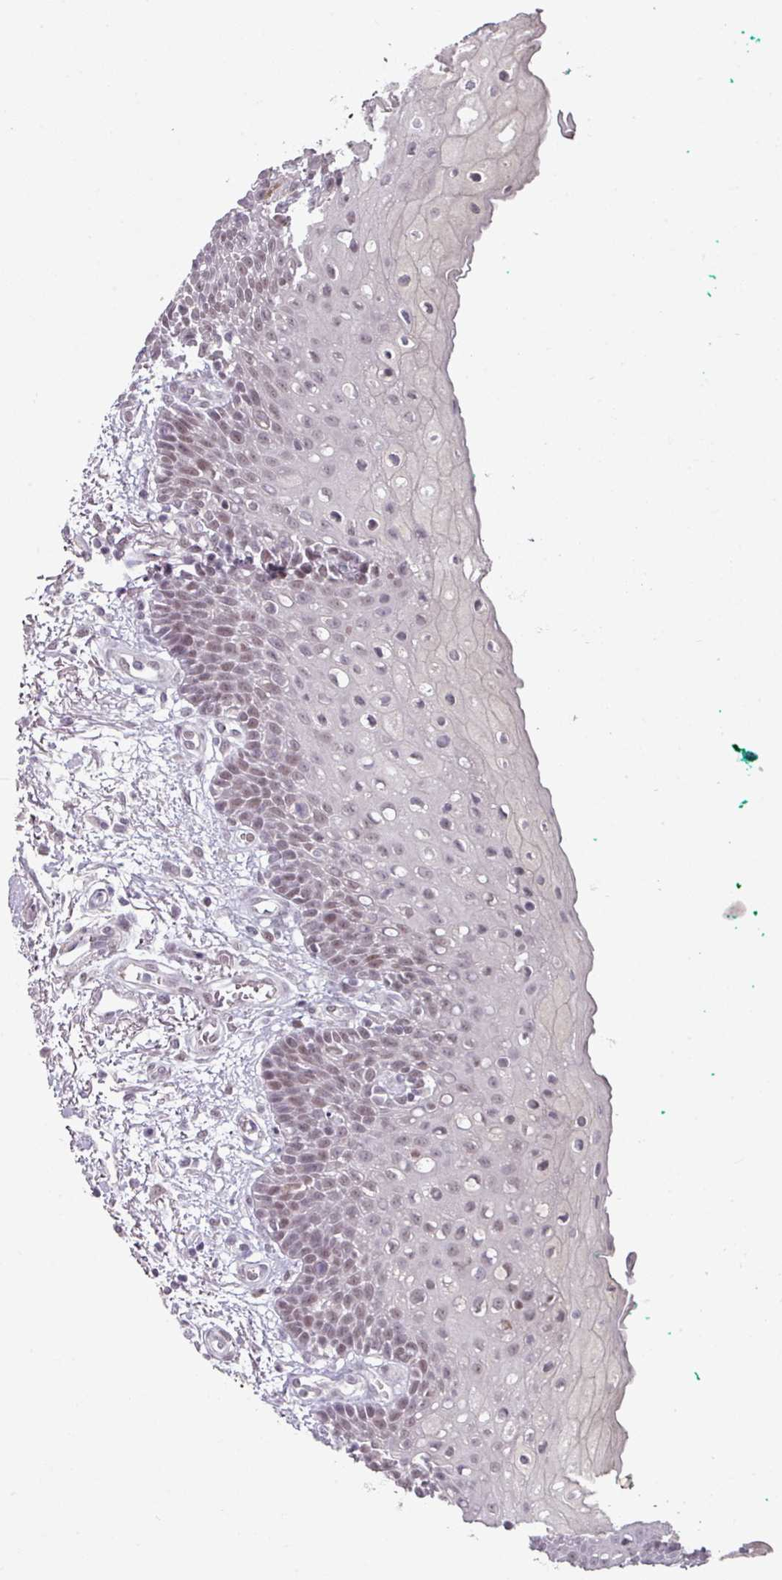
{"staining": {"intensity": "moderate", "quantity": ">75%", "location": "nuclear"}, "tissue": "oral mucosa", "cell_type": "Squamous epithelial cells", "image_type": "normal", "snomed": [{"axis": "morphology", "description": "Normal tissue, NOS"}, {"axis": "morphology", "description": "Squamous cell carcinoma, NOS"}, {"axis": "topography", "description": "Oral tissue"}, {"axis": "topography", "description": "Tounge, NOS"}, {"axis": "topography", "description": "Head-Neck"}], "caption": "The photomicrograph shows a brown stain indicating the presence of a protein in the nuclear of squamous epithelial cells in oral mucosa. (Stains: DAB in brown, nuclei in blue, Microscopy: brightfield microscopy at high magnification).", "gene": "ELK1", "patient": {"sex": "male", "age": 79}}